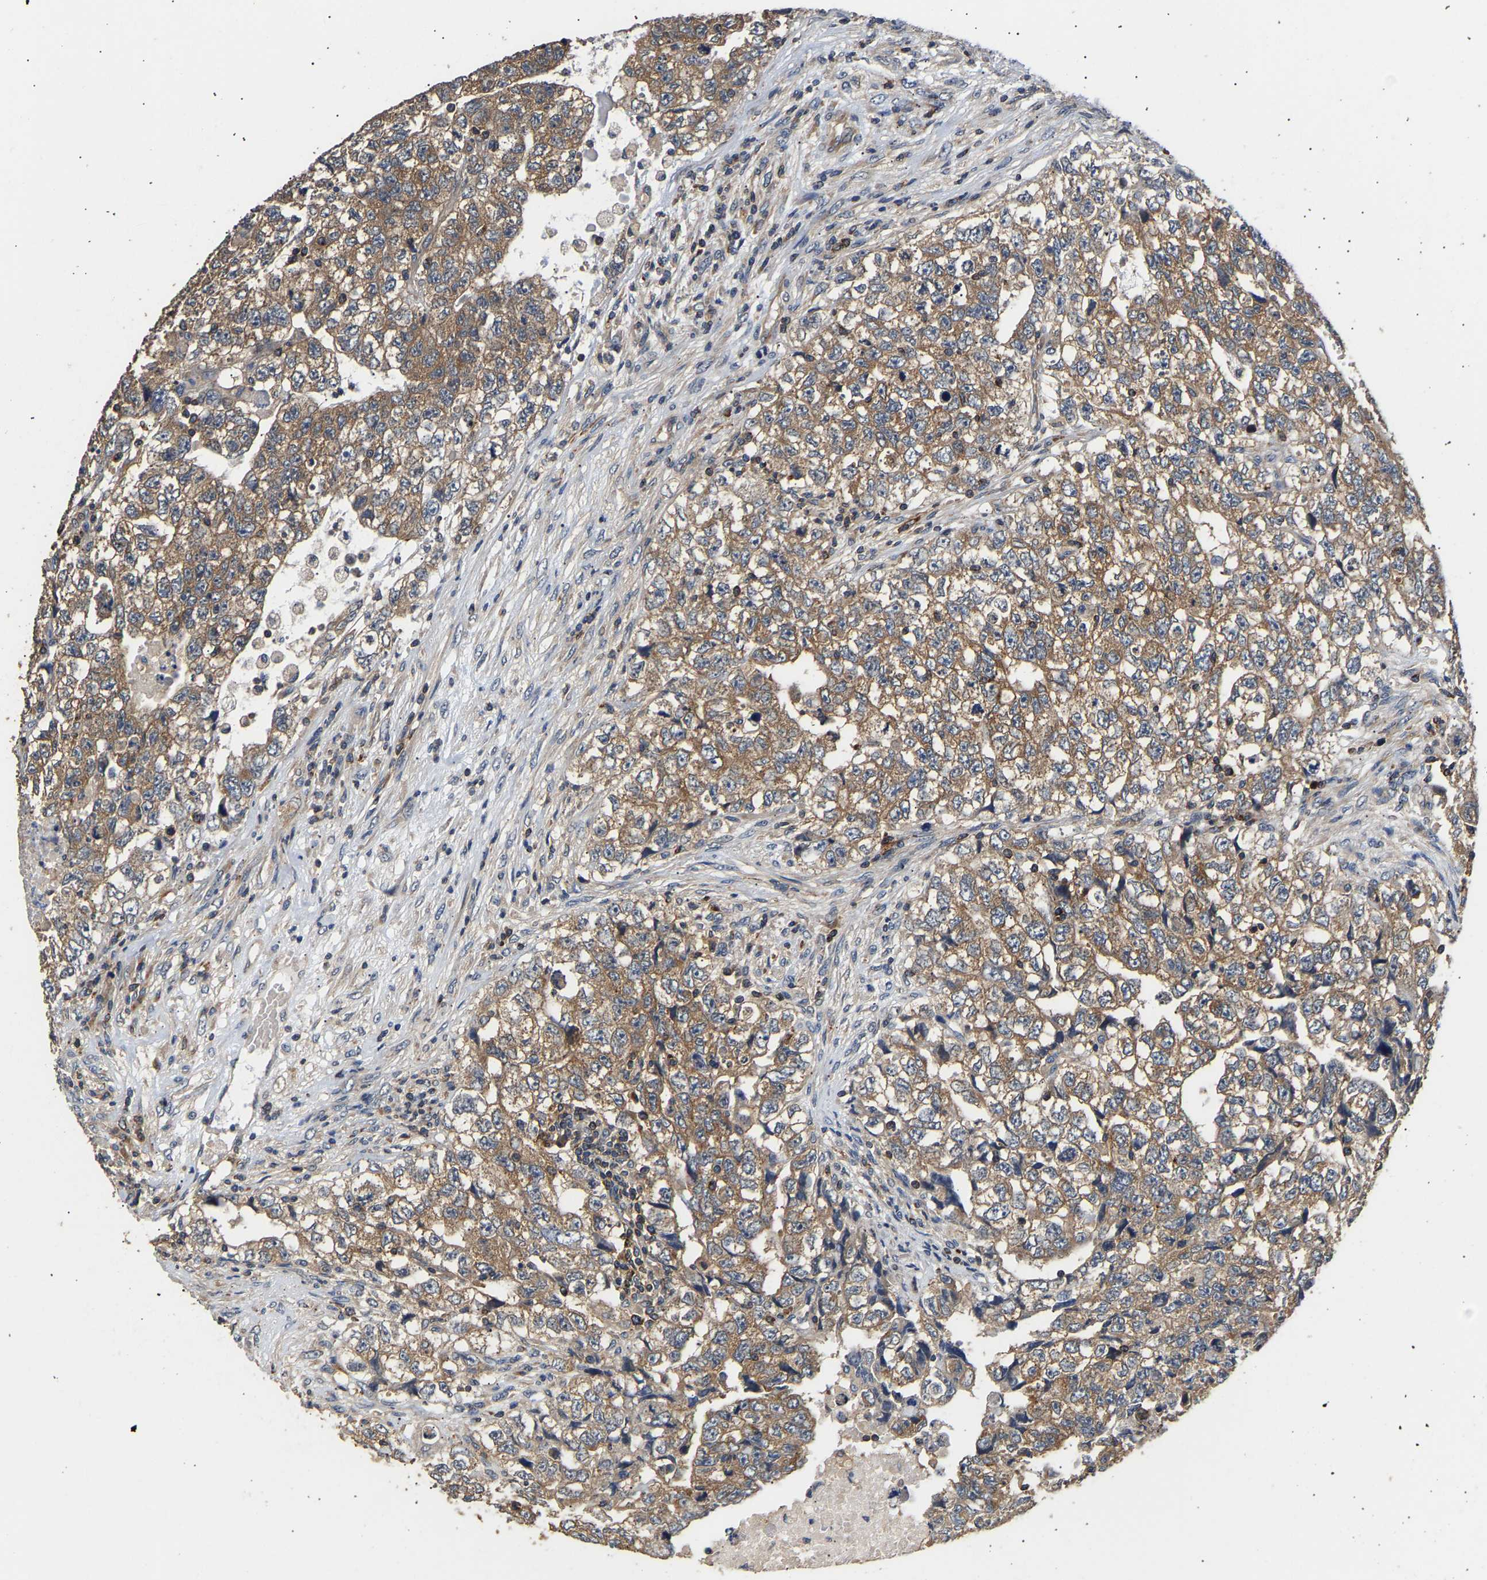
{"staining": {"intensity": "moderate", "quantity": ">75%", "location": "cytoplasmic/membranous"}, "tissue": "testis cancer", "cell_type": "Tumor cells", "image_type": "cancer", "snomed": [{"axis": "morphology", "description": "Carcinoma, Embryonal, NOS"}, {"axis": "topography", "description": "Testis"}], "caption": "Protein analysis of testis cancer (embryonal carcinoma) tissue exhibits moderate cytoplasmic/membranous positivity in approximately >75% of tumor cells.", "gene": "LRBA", "patient": {"sex": "male", "age": 36}}